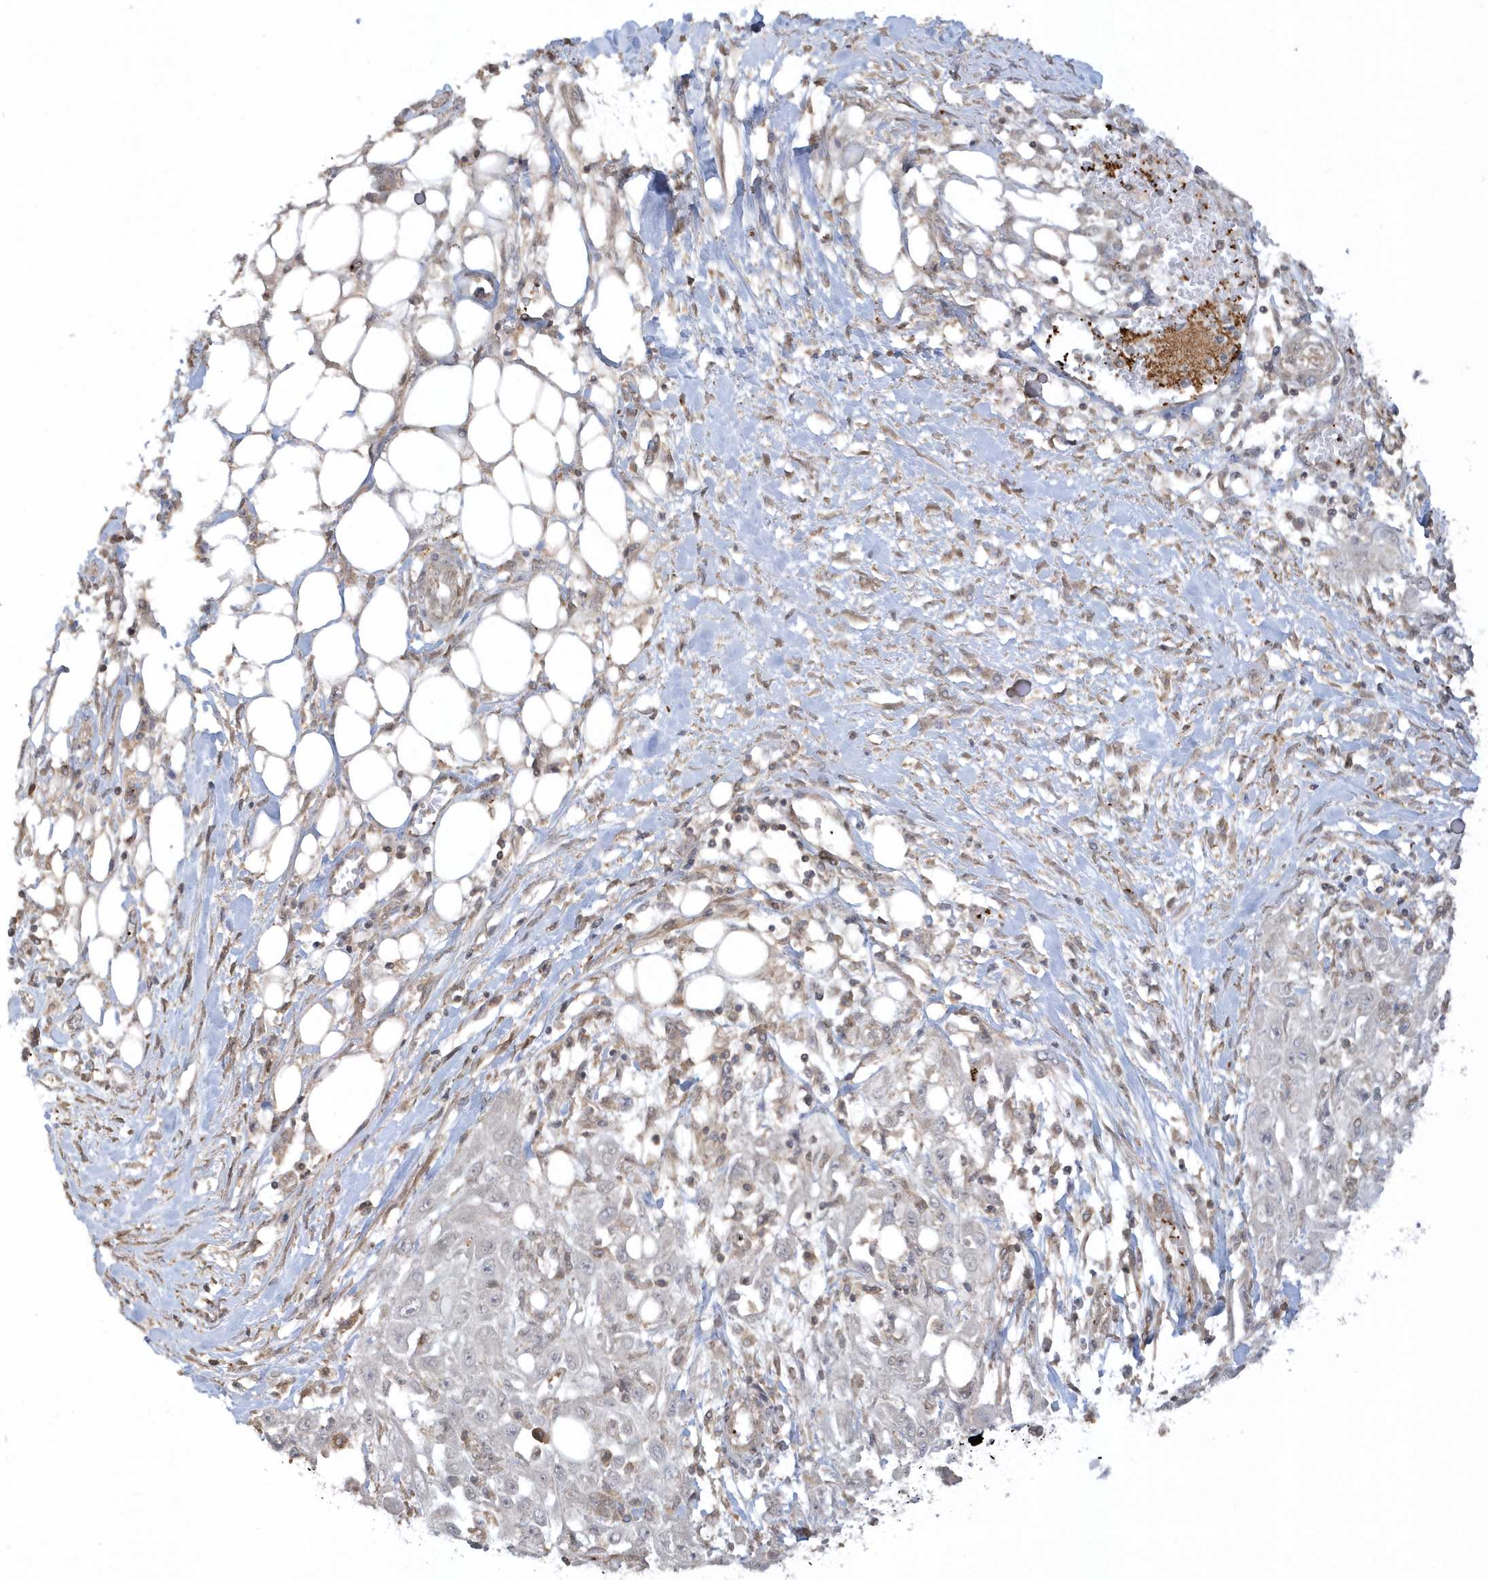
{"staining": {"intensity": "negative", "quantity": "none", "location": "none"}, "tissue": "skin cancer", "cell_type": "Tumor cells", "image_type": "cancer", "snomed": [{"axis": "morphology", "description": "Squamous cell carcinoma, NOS"}, {"axis": "morphology", "description": "Squamous cell carcinoma, metastatic, NOS"}, {"axis": "topography", "description": "Skin"}, {"axis": "topography", "description": "Lymph node"}], "caption": "A micrograph of skin cancer (metastatic squamous cell carcinoma) stained for a protein demonstrates no brown staining in tumor cells. (Immunohistochemistry (ihc), brightfield microscopy, high magnification).", "gene": "BSN", "patient": {"sex": "male", "age": 75}}